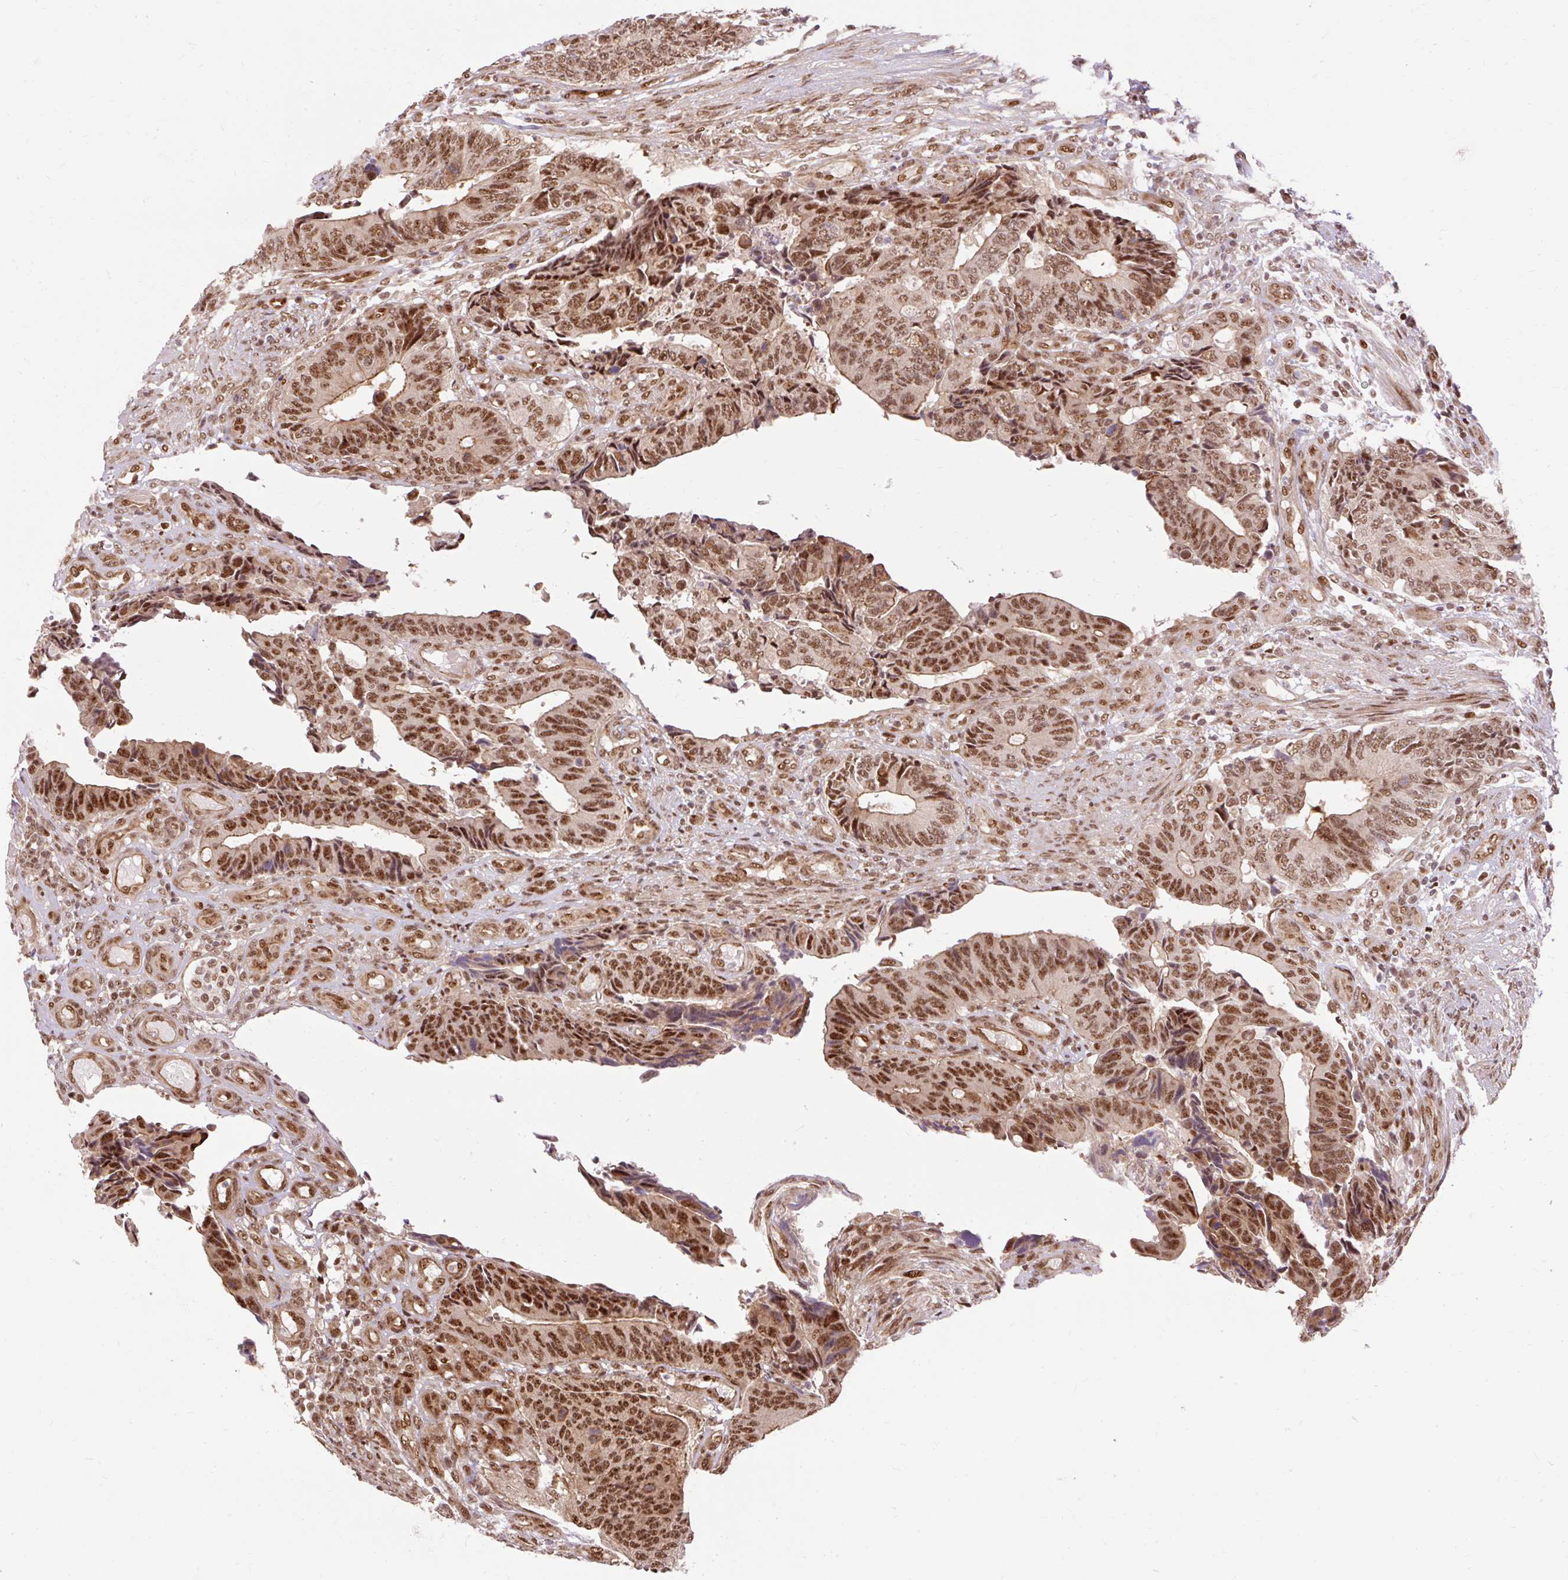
{"staining": {"intensity": "strong", "quantity": ">75%", "location": "nuclear"}, "tissue": "colorectal cancer", "cell_type": "Tumor cells", "image_type": "cancer", "snomed": [{"axis": "morphology", "description": "Adenocarcinoma, NOS"}, {"axis": "topography", "description": "Colon"}], "caption": "High-power microscopy captured an immunohistochemistry photomicrograph of colorectal cancer (adenocarcinoma), revealing strong nuclear expression in about >75% of tumor cells.", "gene": "MECOM", "patient": {"sex": "male", "age": 87}}